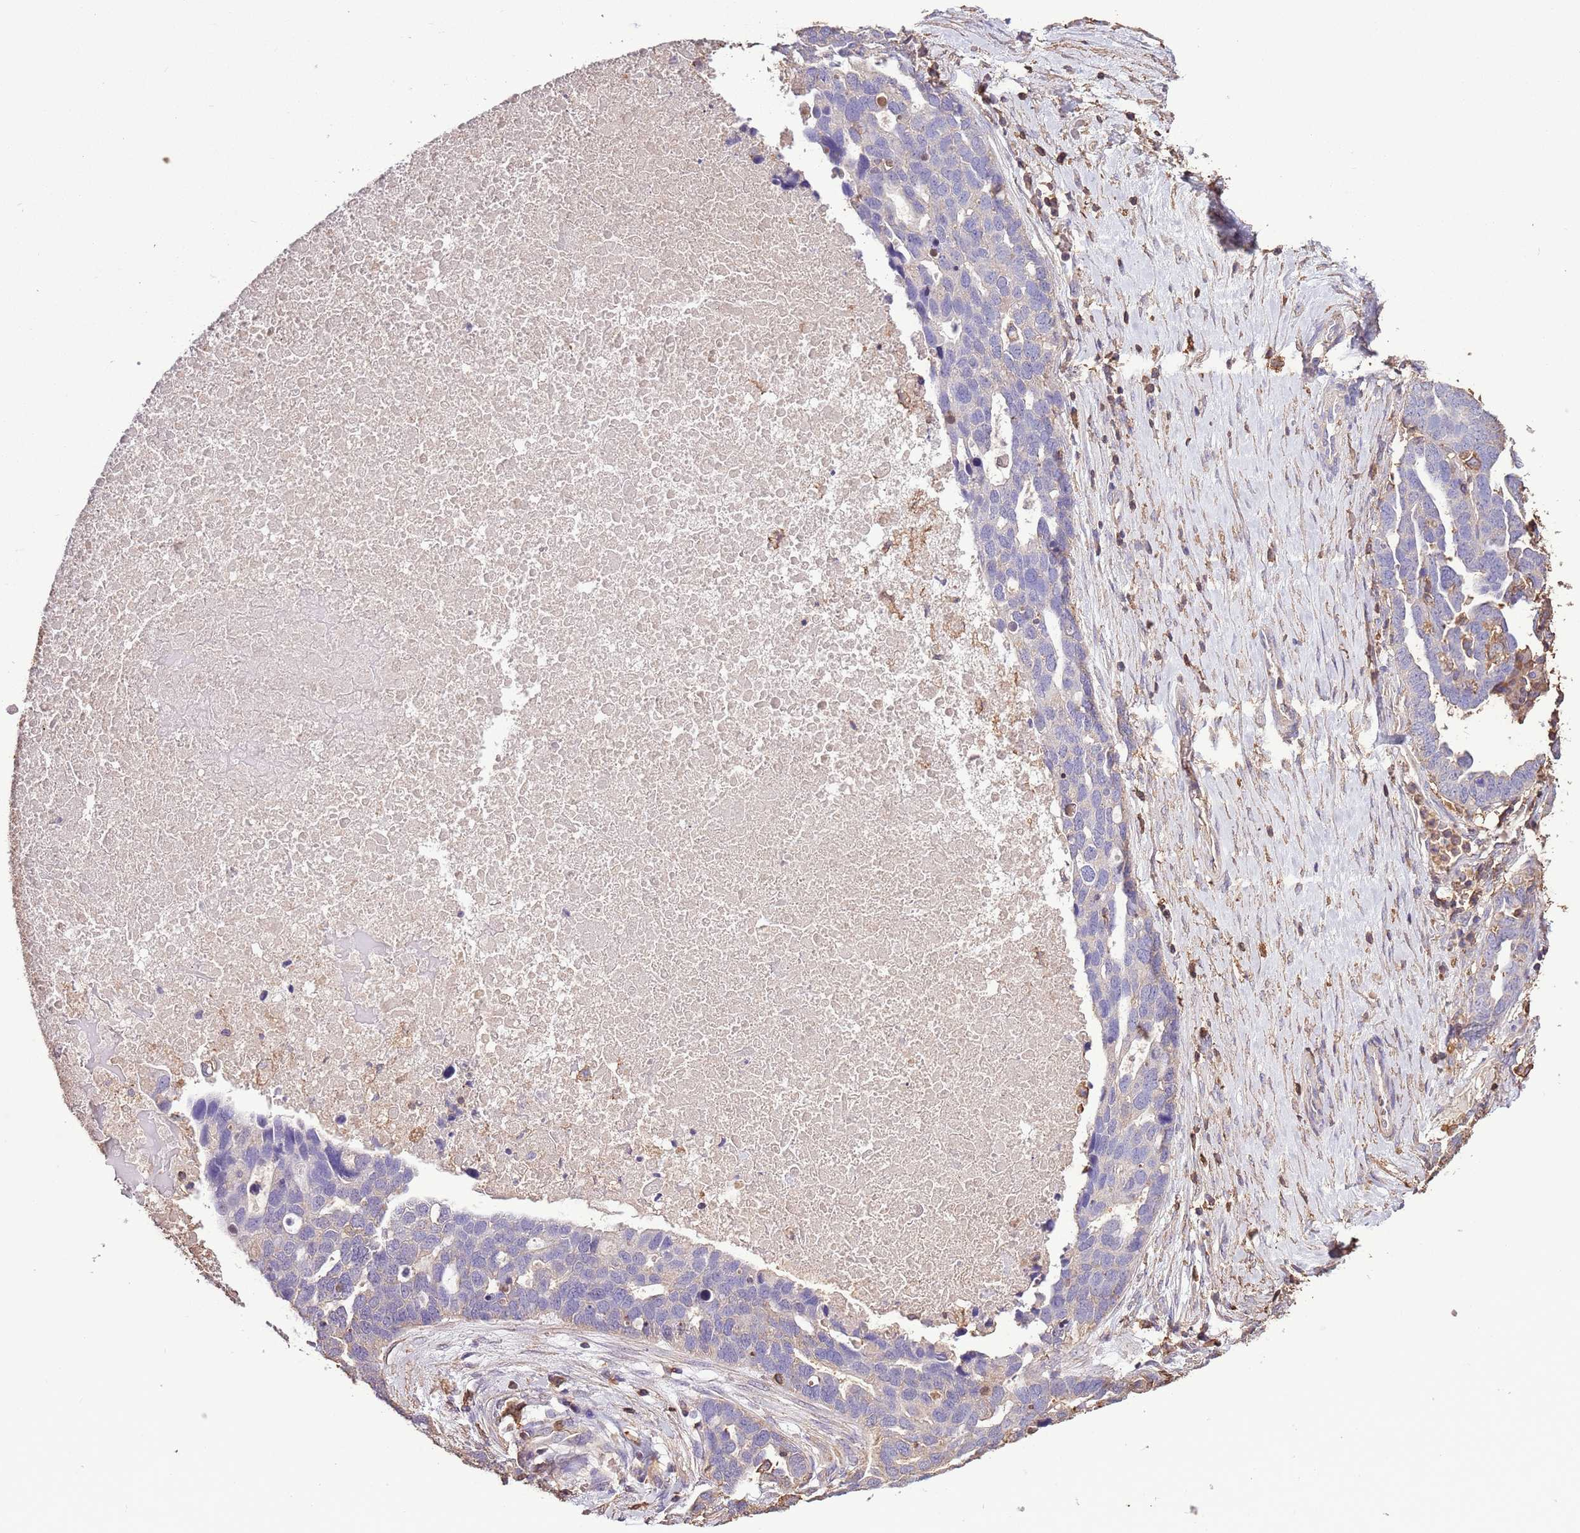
{"staining": {"intensity": "negative", "quantity": "none", "location": "none"}, "tissue": "ovarian cancer", "cell_type": "Tumor cells", "image_type": "cancer", "snomed": [{"axis": "morphology", "description": "Cystadenocarcinoma, serous, NOS"}, {"axis": "topography", "description": "Ovary"}], "caption": "High magnification brightfield microscopy of ovarian cancer stained with DAB (3,3'-diaminobenzidine) (brown) and counterstained with hematoxylin (blue): tumor cells show no significant expression.", "gene": "ARL10", "patient": {"sex": "female", "age": 54}}